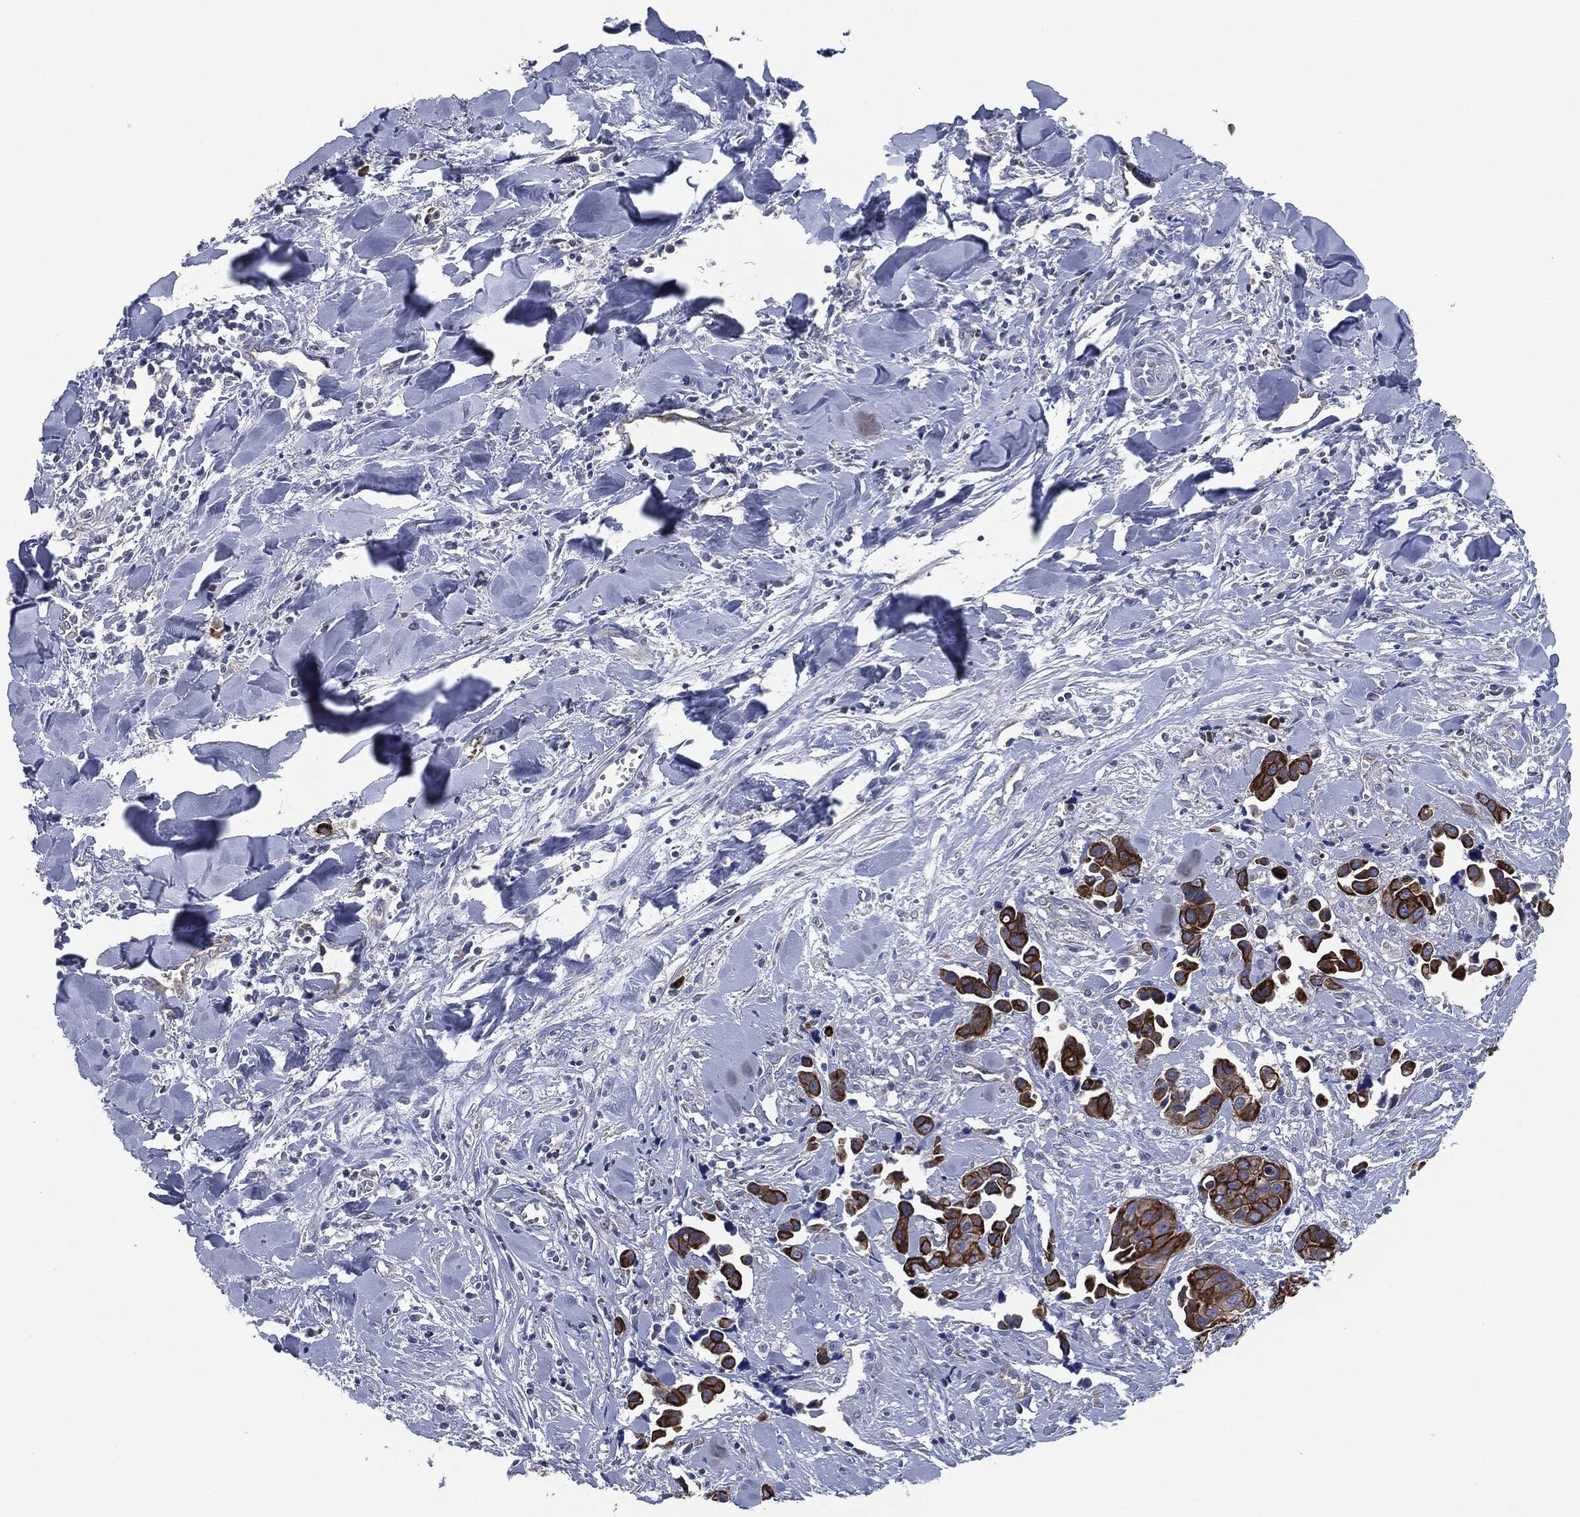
{"staining": {"intensity": "strong", "quantity": ">75%", "location": "cytoplasmic/membranous"}, "tissue": "head and neck cancer", "cell_type": "Tumor cells", "image_type": "cancer", "snomed": [{"axis": "morphology", "description": "Adenocarcinoma, NOS"}, {"axis": "topography", "description": "Head-Neck"}], "caption": "Head and neck adenocarcinoma stained with DAB (3,3'-diaminobenzidine) IHC displays high levels of strong cytoplasmic/membranous staining in approximately >75% of tumor cells.", "gene": "SHROOM2", "patient": {"sex": "male", "age": 76}}